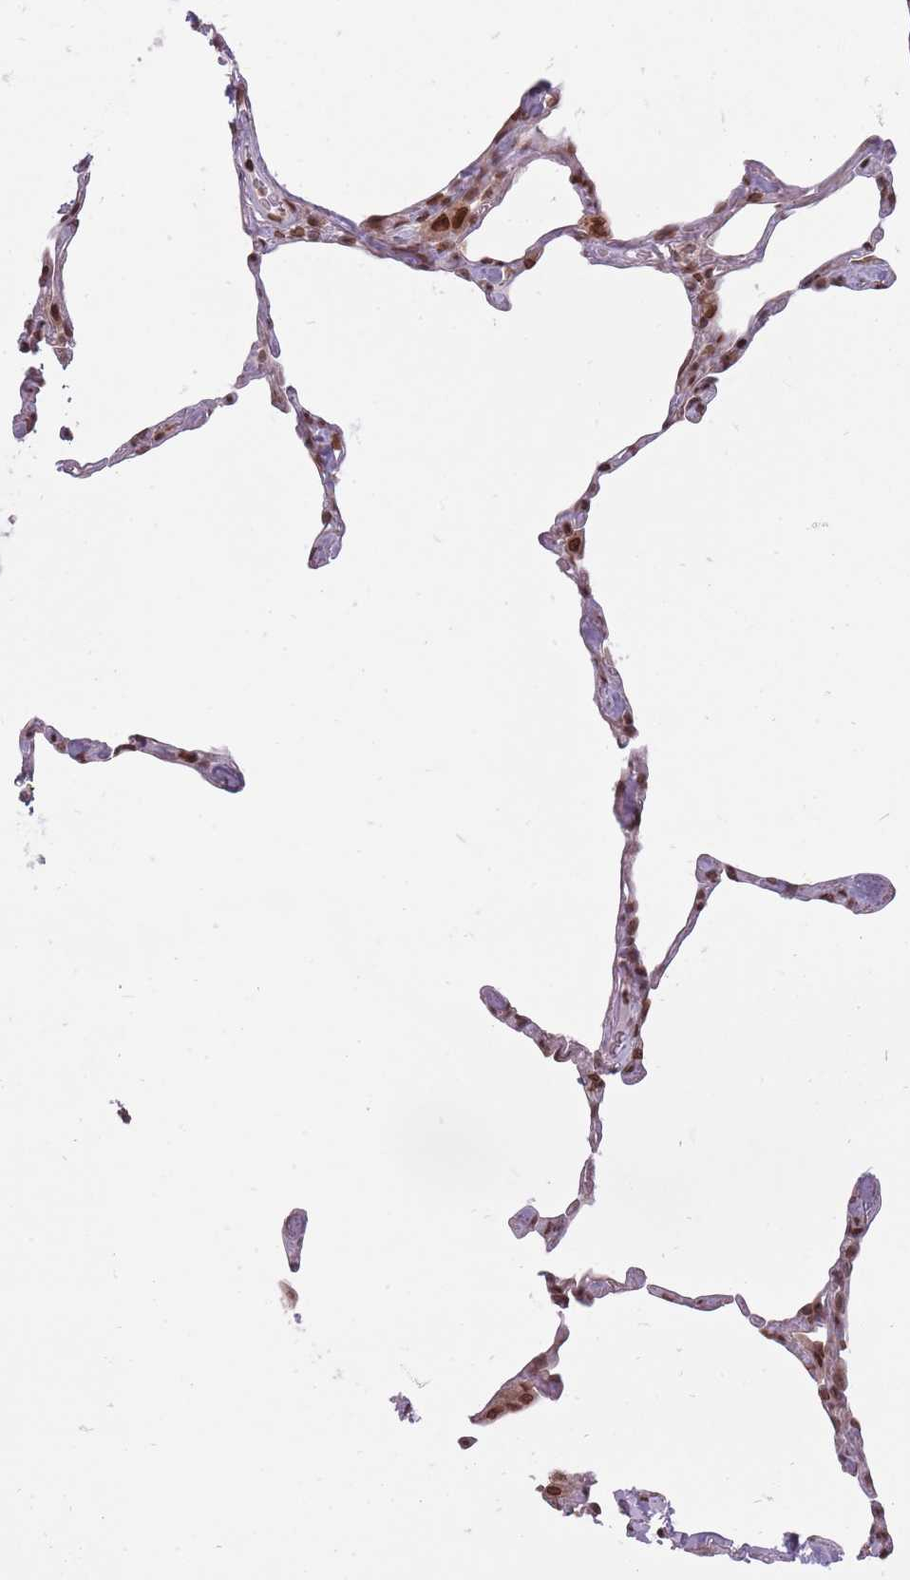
{"staining": {"intensity": "moderate", "quantity": ">75%", "location": "nuclear"}, "tissue": "lung", "cell_type": "Alveolar cells", "image_type": "normal", "snomed": [{"axis": "morphology", "description": "Normal tissue, NOS"}, {"axis": "topography", "description": "Lung"}], "caption": "Moderate nuclear protein positivity is appreciated in approximately >75% of alveolar cells in lung.", "gene": "TMC6", "patient": {"sex": "male", "age": 65}}